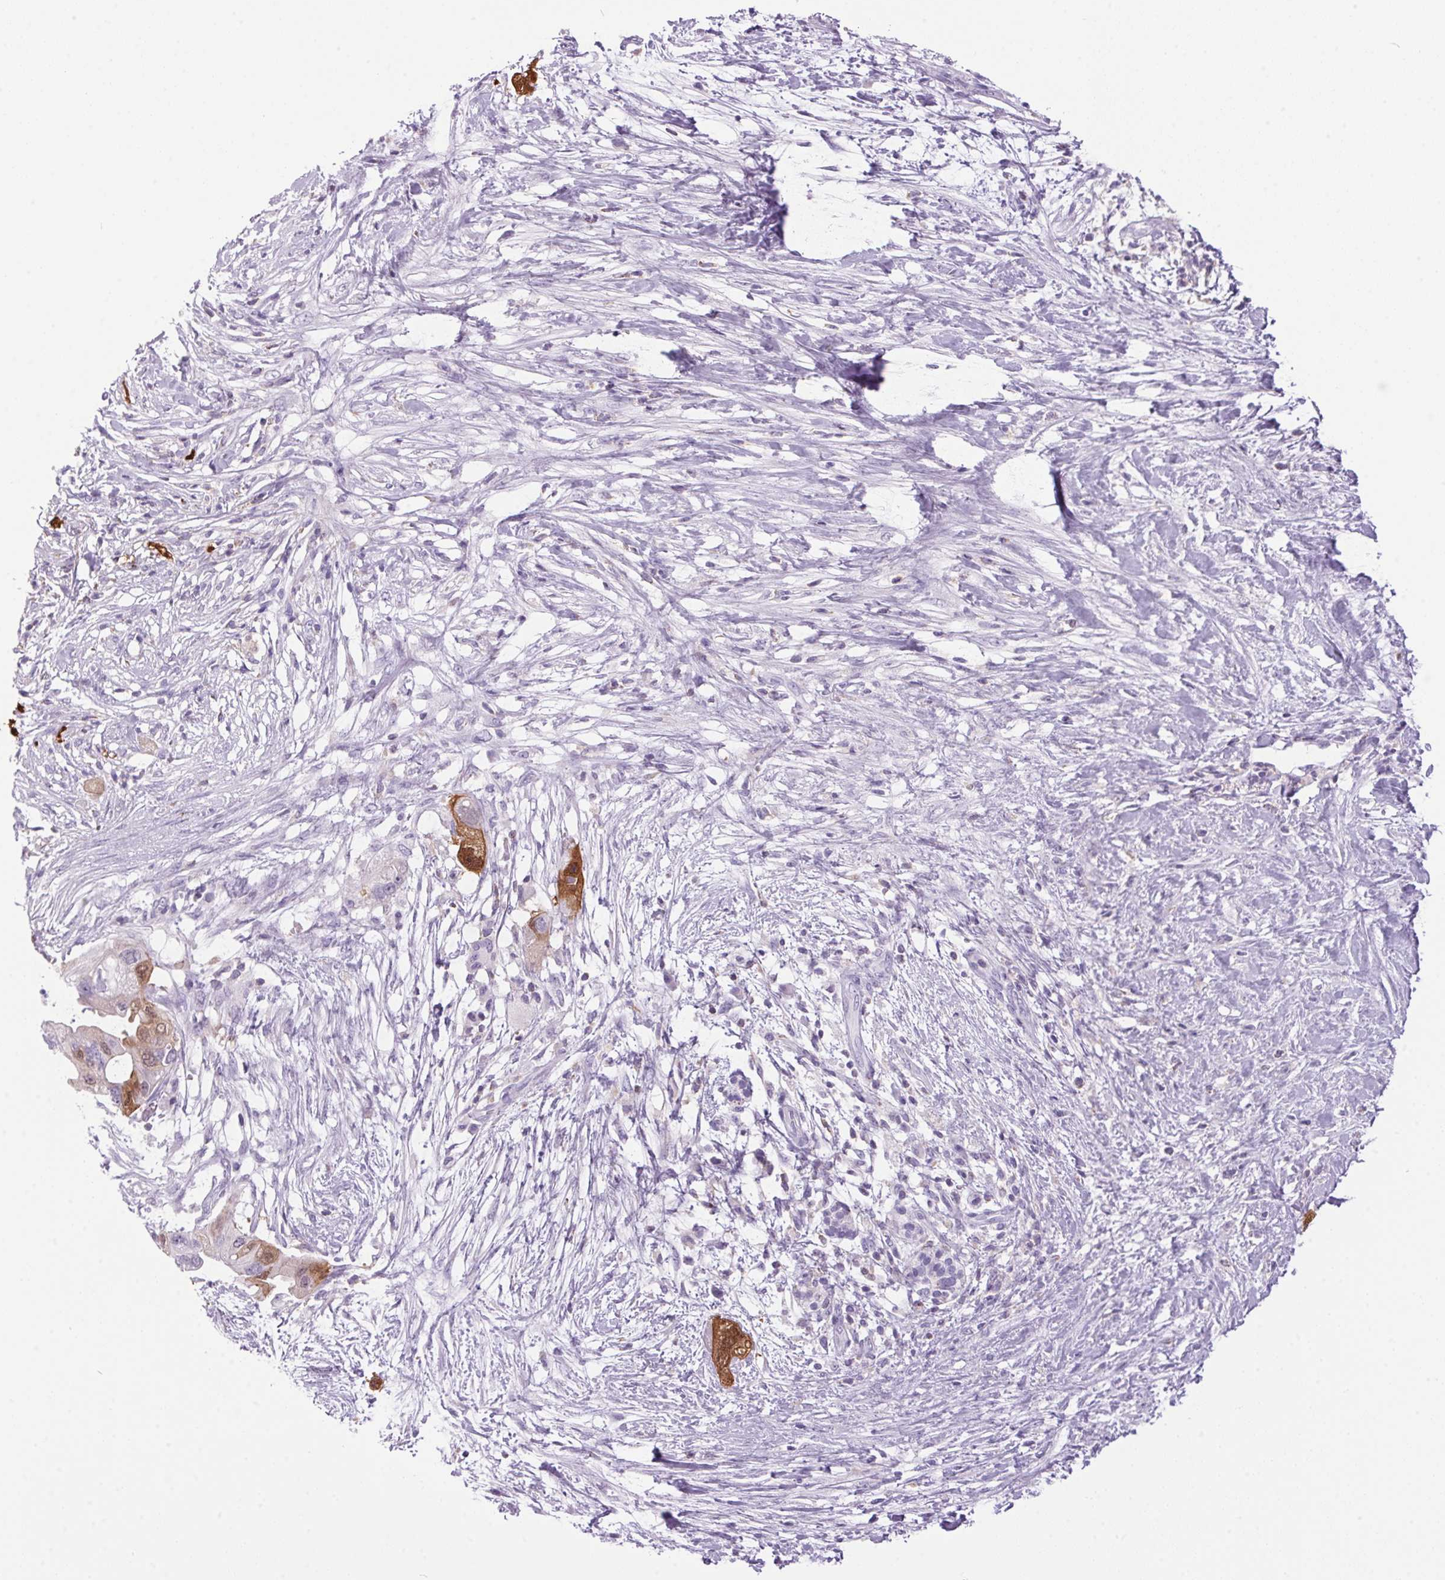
{"staining": {"intensity": "strong", "quantity": "<25%", "location": "cytoplasmic/membranous,nuclear"}, "tissue": "pancreatic cancer", "cell_type": "Tumor cells", "image_type": "cancer", "snomed": [{"axis": "morphology", "description": "Adenocarcinoma, NOS"}, {"axis": "topography", "description": "Pancreas"}], "caption": "Pancreatic adenocarcinoma stained with a brown dye shows strong cytoplasmic/membranous and nuclear positive positivity in approximately <25% of tumor cells.", "gene": "S100A2", "patient": {"sex": "female", "age": 72}}